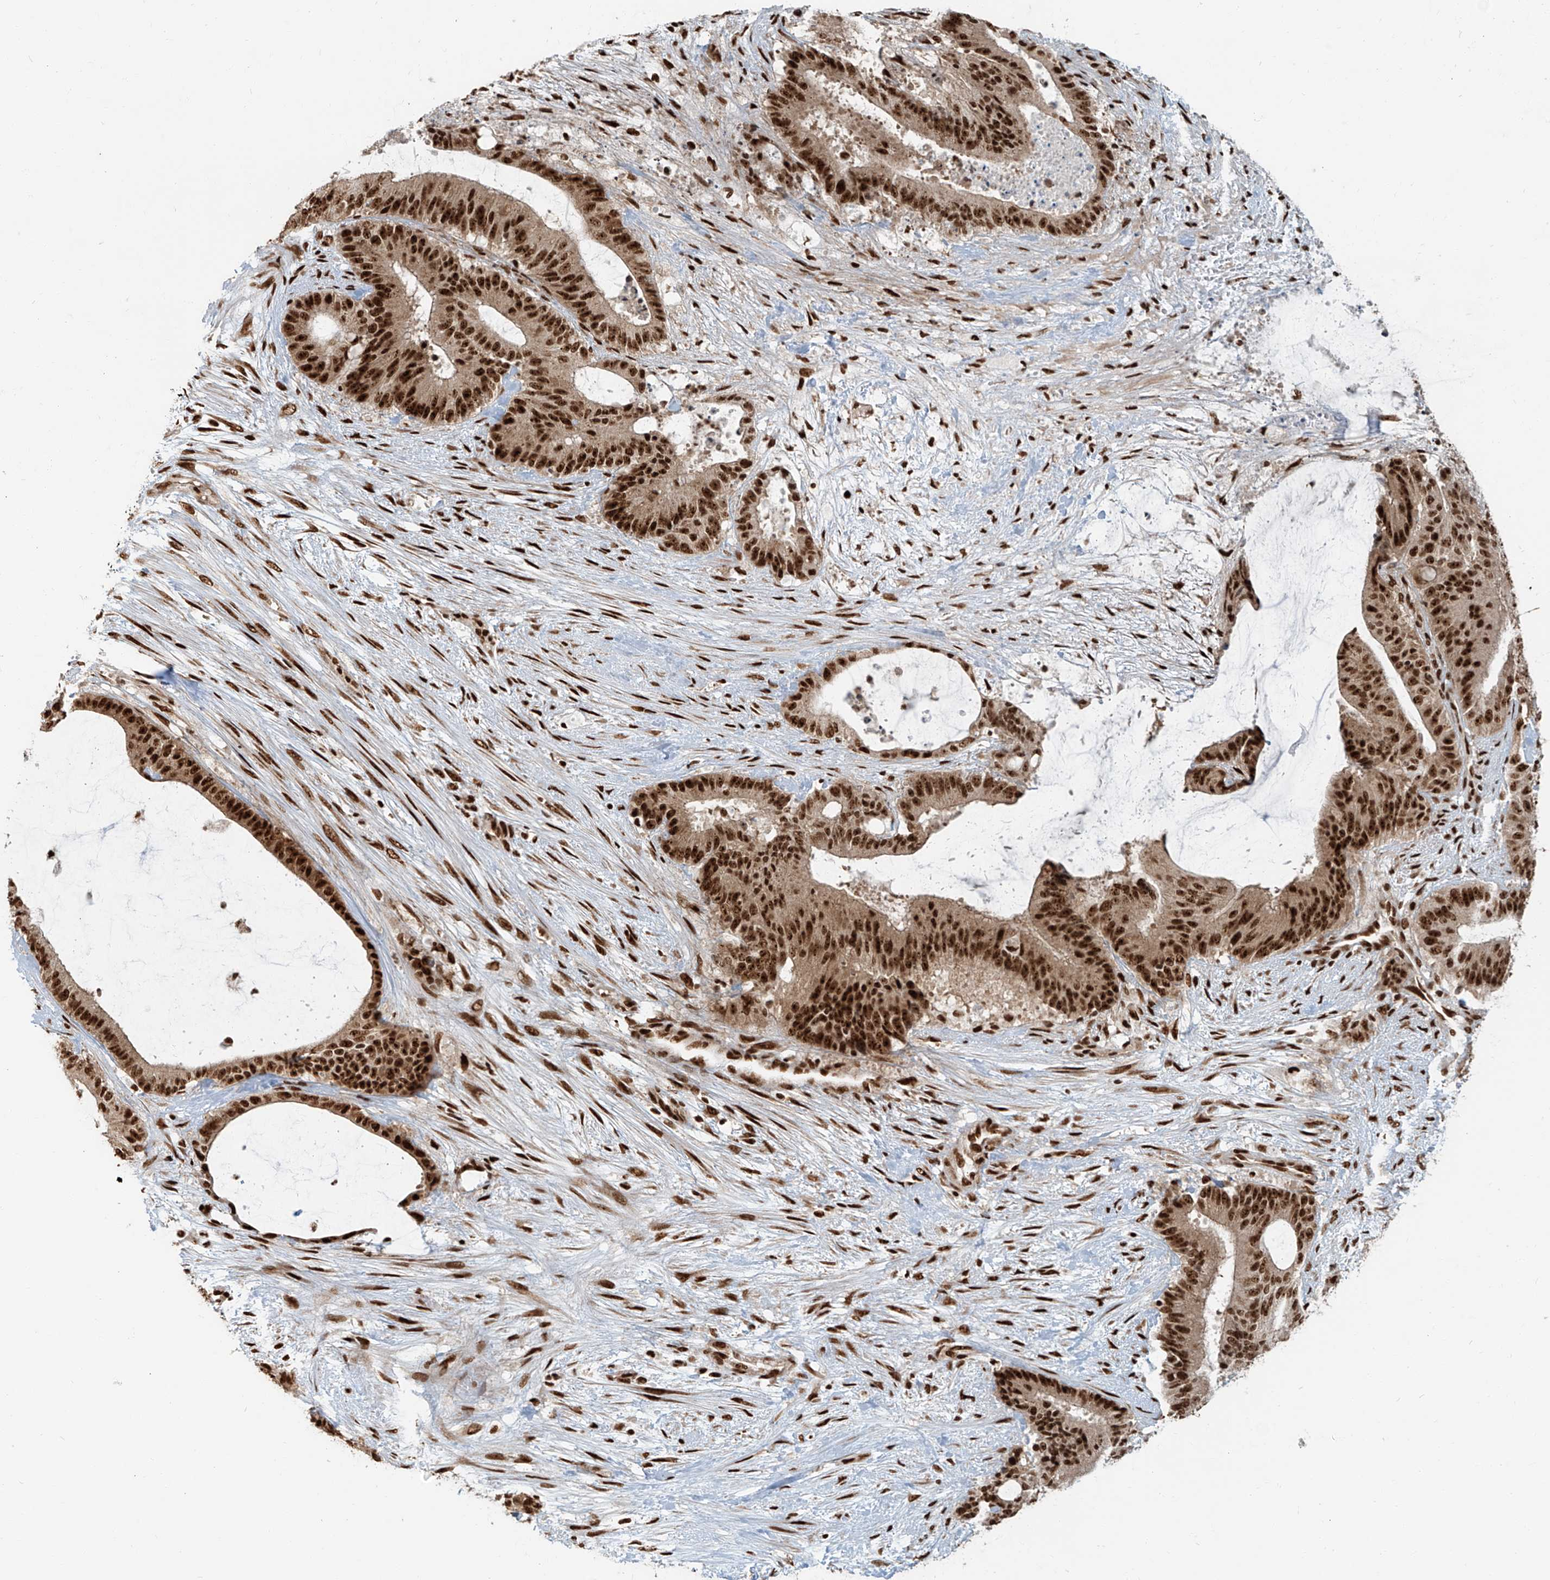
{"staining": {"intensity": "strong", "quantity": ">75%", "location": "nuclear"}, "tissue": "liver cancer", "cell_type": "Tumor cells", "image_type": "cancer", "snomed": [{"axis": "morphology", "description": "Normal tissue, NOS"}, {"axis": "morphology", "description": "Cholangiocarcinoma"}, {"axis": "topography", "description": "Liver"}, {"axis": "topography", "description": "Peripheral nerve tissue"}], "caption": "Tumor cells show strong nuclear expression in about >75% of cells in liver cancer (cholangiocarcinoma). Nuclei are stained in blue.", "gene": "FAM193B", "patient": {"sex": "female", "age": 73}}